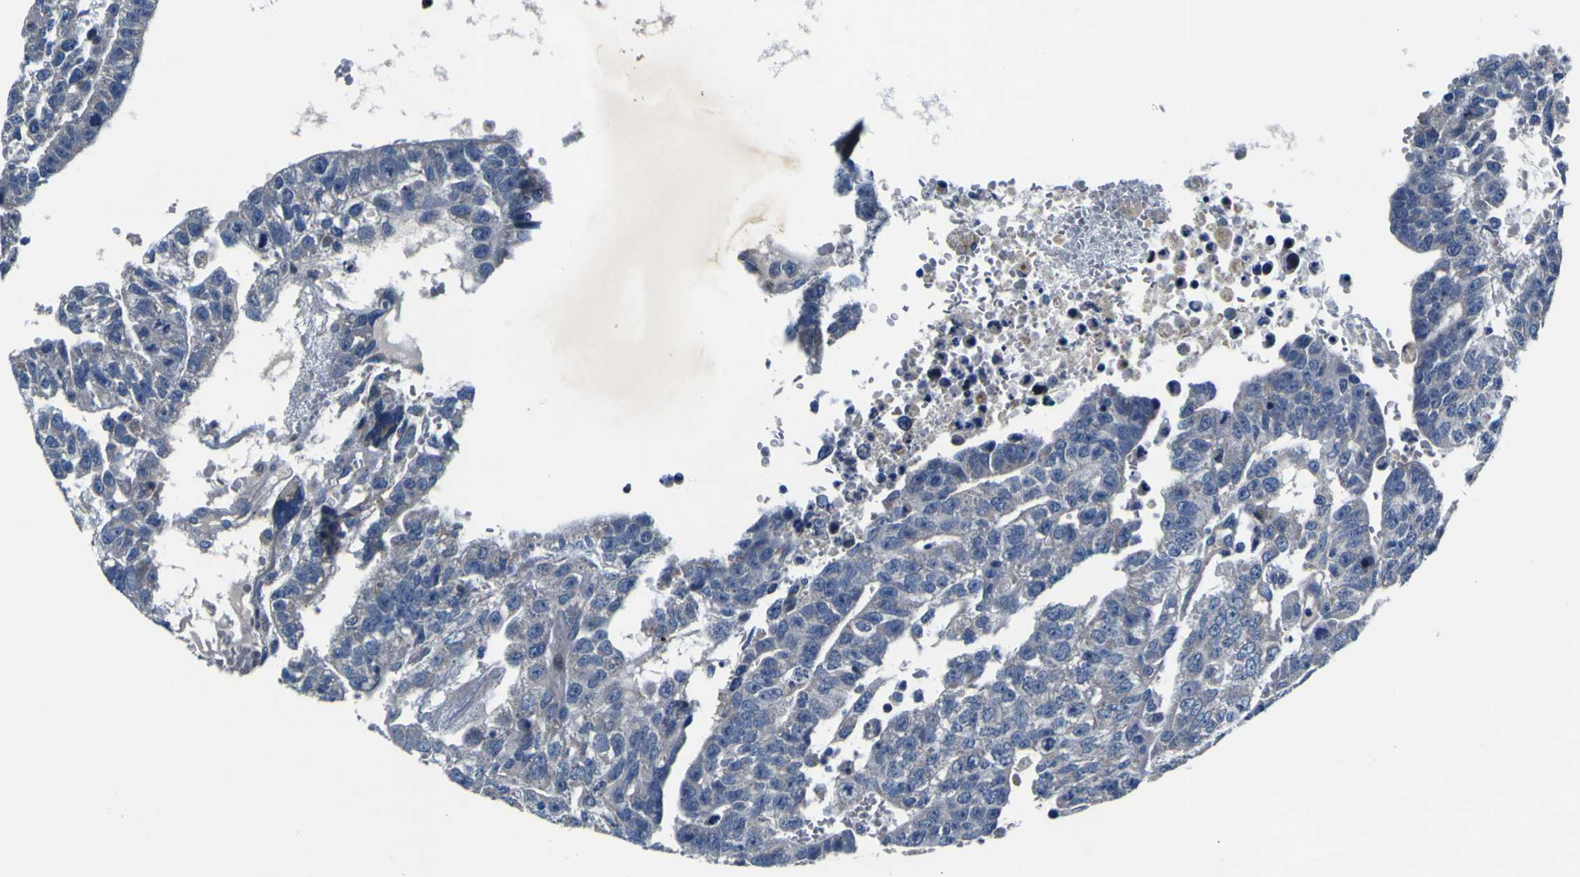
{"staining": {"intensity": "negative", "quantity": "none", "location": "none"}, "tissue": "testis cancer", "cell_type": "Tumor cells", "image_type": "cancer", "snomed": [{"axis": "morphology", "description": "Seminoma, NOS"}, {"axis": "morphology", "description": "Carcinoma, Embryonal, NOS"}, {"axis": "topography", "description": "Testis"}], "caption": "The micrograph displays no staining of tumor cells in testis cancer (seminoma).", "gene": "AGAP3", "patient": {"sex": "male", "age": 52}}